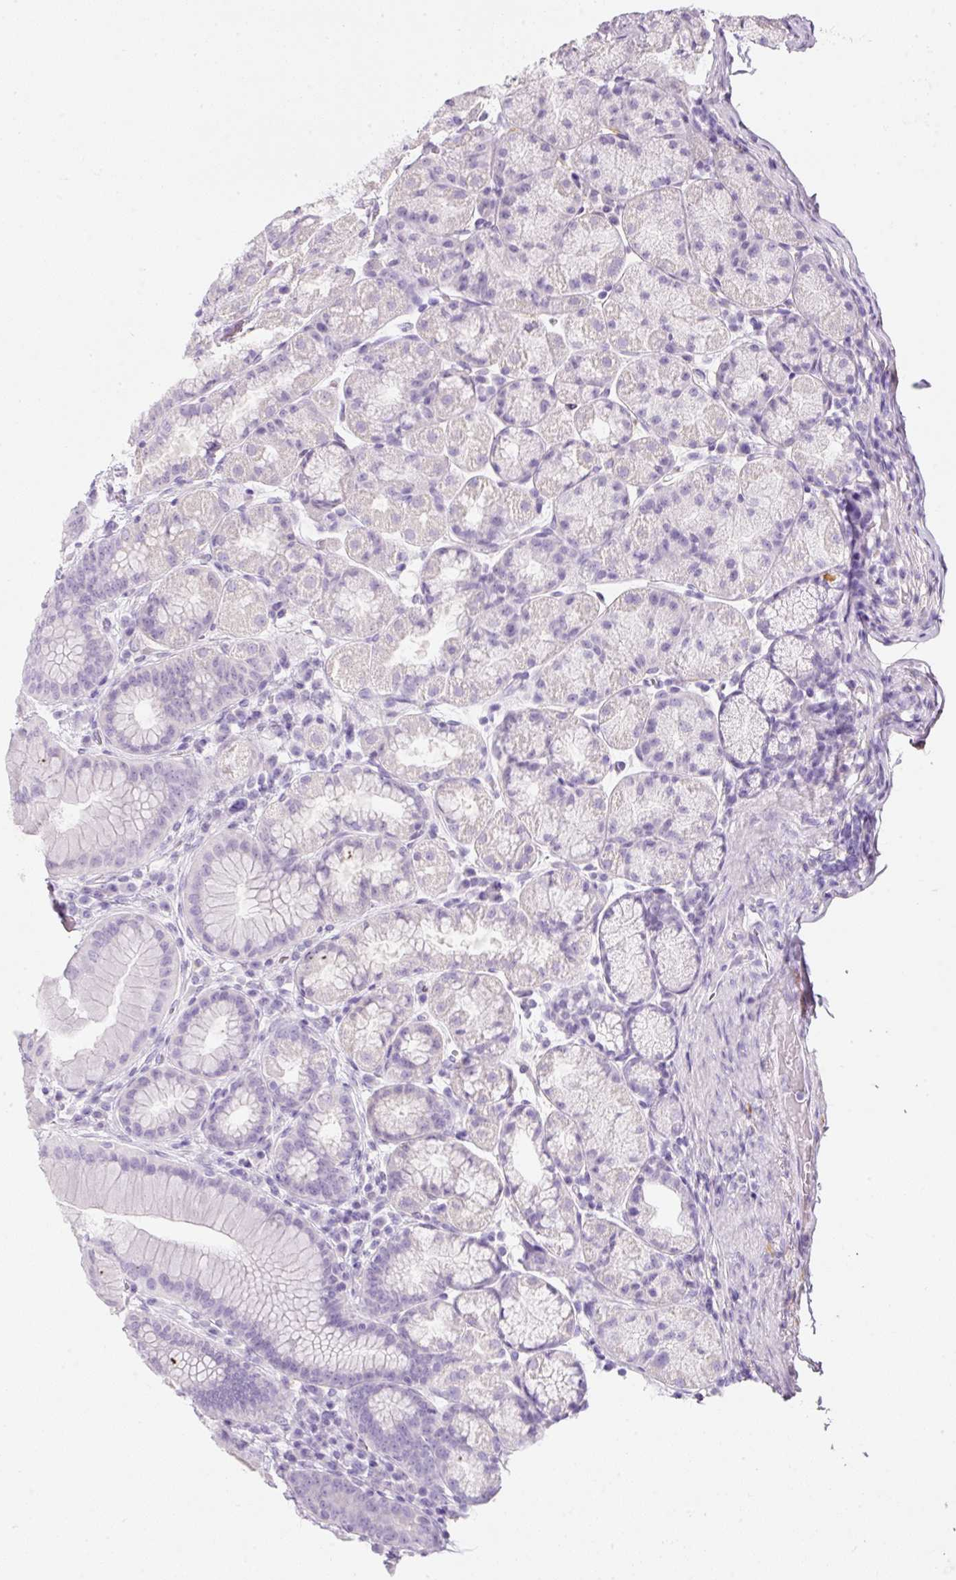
{"staining": {"intensity": "negative", "quantity": "none", "location": "none"}, "tissue": "stomach", "cell_type": "Glandular cells", "image_type": "normal", "snomed": [{"axis": "morphology", "description": "Normal tissue, NOS"}, {"axis": "topography", "description": "Stomach, upper"}, {"axis": "topography", "description": "Stomach"}], "caption": "Glandular cells are negative for brown protein staining in normal stomach.", "gene": "DNM1", "patient": {"sex": "male", "age": 68}}